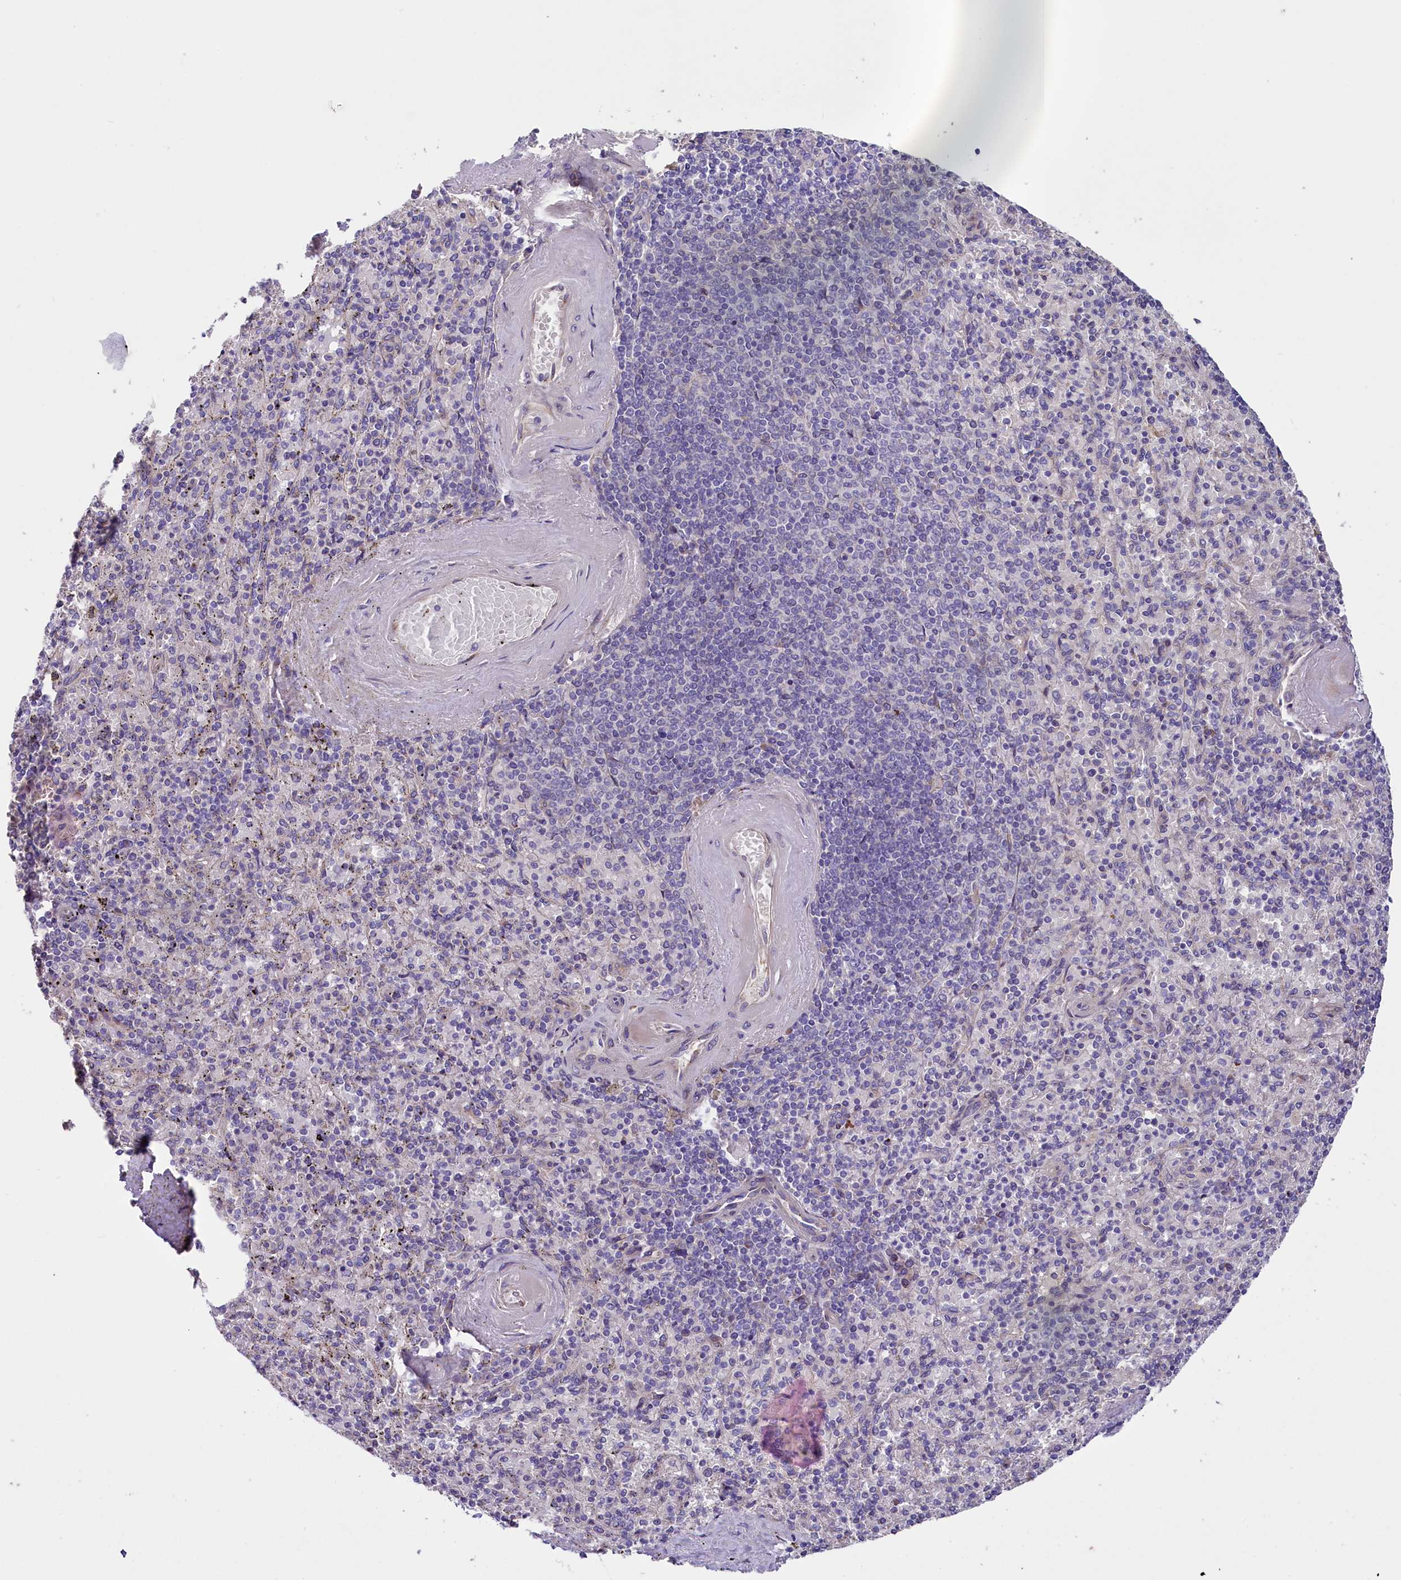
{"staining": {"intensity": "negative", "quantity": "none", "location": "none"}, "tissue": "spleen", "cell_type": "Cells in red pulp", "image_type": "normal", "snomed": [{"axis": "morphology", "description": "Normal tissue, NOS"}, {"axis": "topography", "description": "Spleen"}], "caption": "Immunohistochemistry of normal human spleen shows no staining in cells in red pulp. Brightfield microscopy of IHC stained with DAB (brown) and hematoxylin (blue), captured at high magnification.", "gene": "GPR108", "patient": {"sex": "male", "age": 82}}